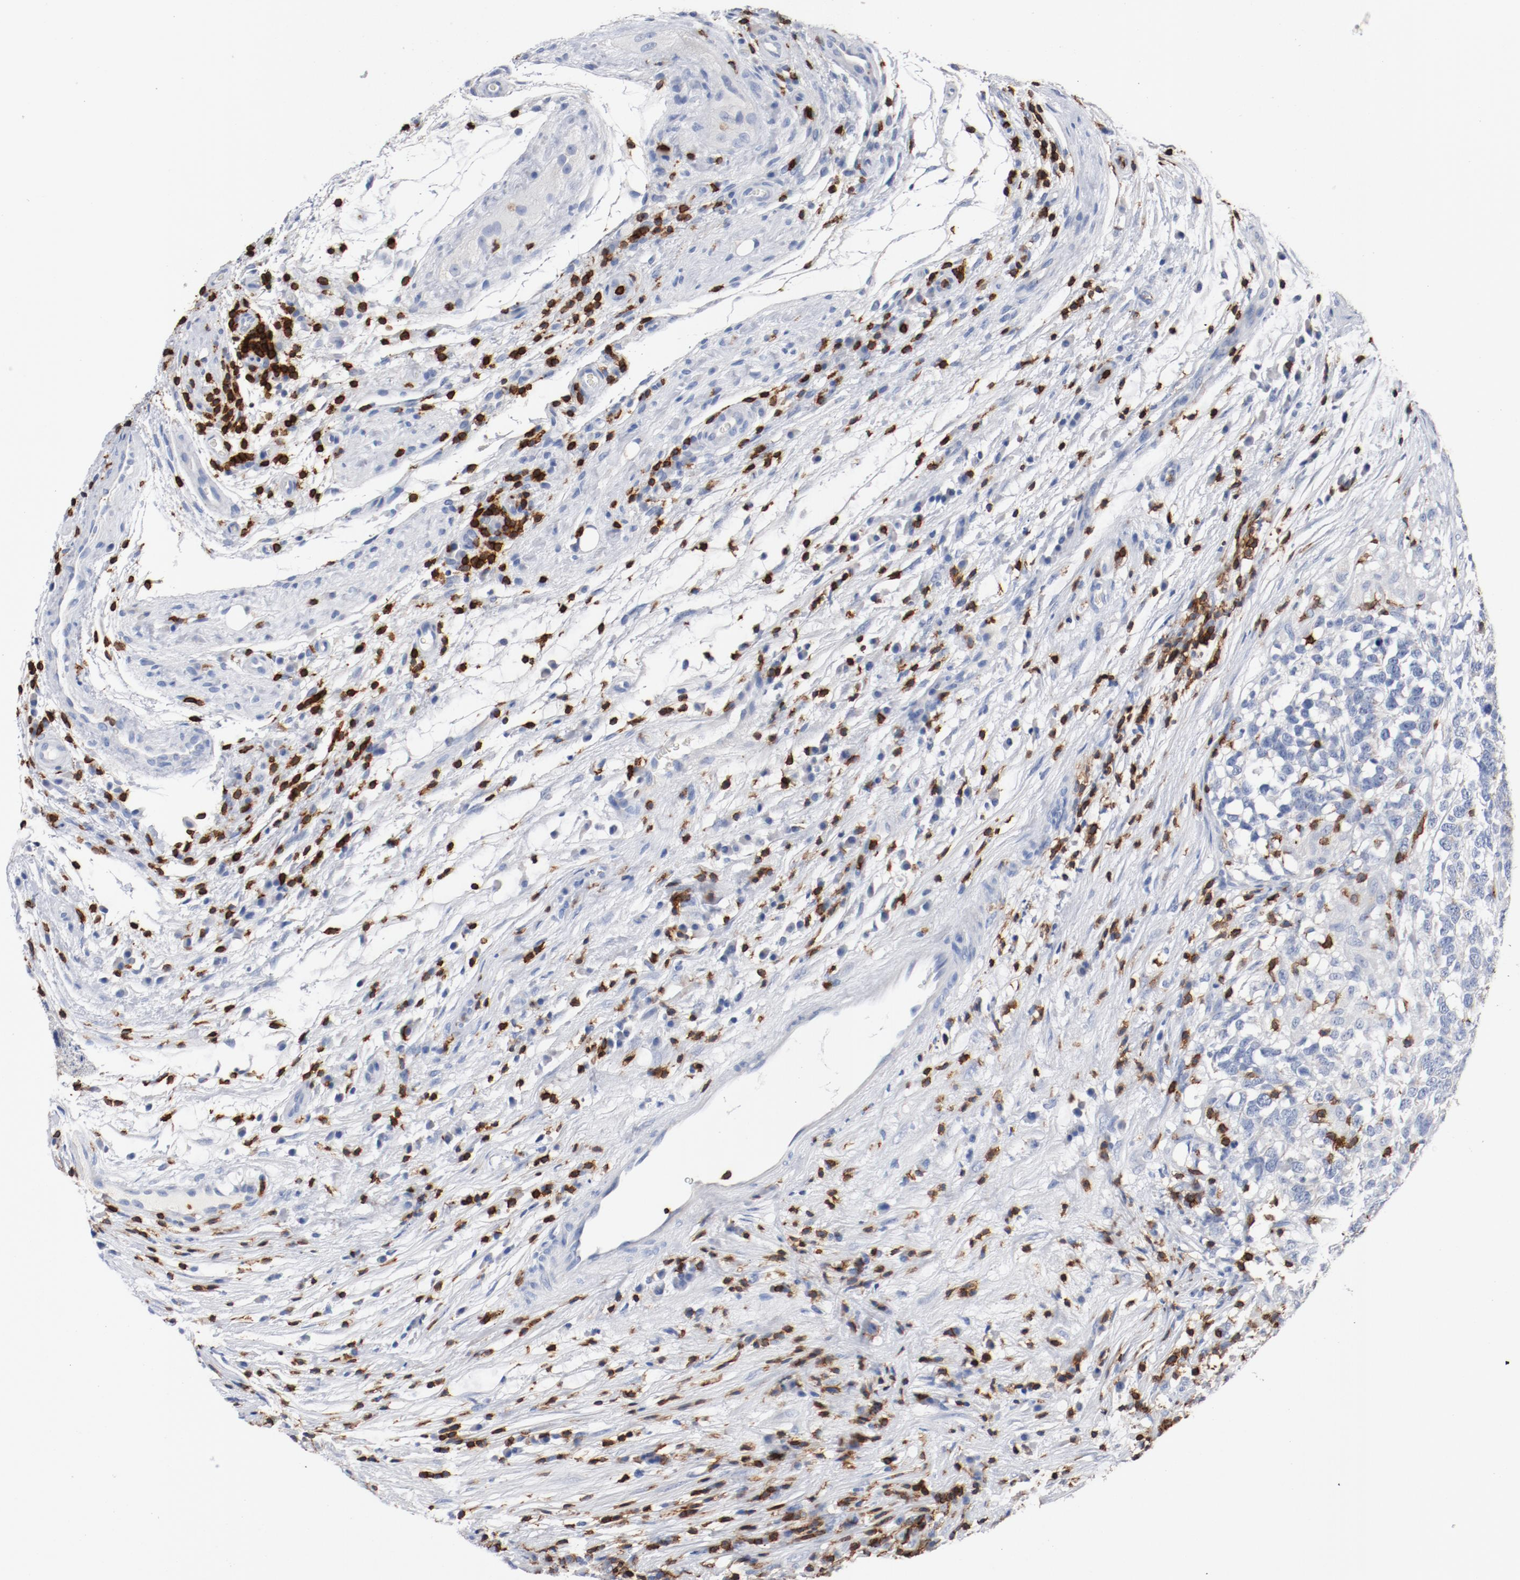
{"staining": {"intensity": "negative", "quantity": "none", "location": "none"}, "tissue": "testis cancer", "cell_type": "Tumor cells", "image_type": "cancer", "snomed": [{"axis": "morphology", "description": "Carcinoma, Embryonal, NOS"}, {"axis": "topography", "description": "Testis"}], "caption": "Histopathology image shows no significant protein expression in tumor cells of testis cancer (embryonal carcinoma).", "gene": "CD247", "patient": {"sex": "male", "age": 26}}